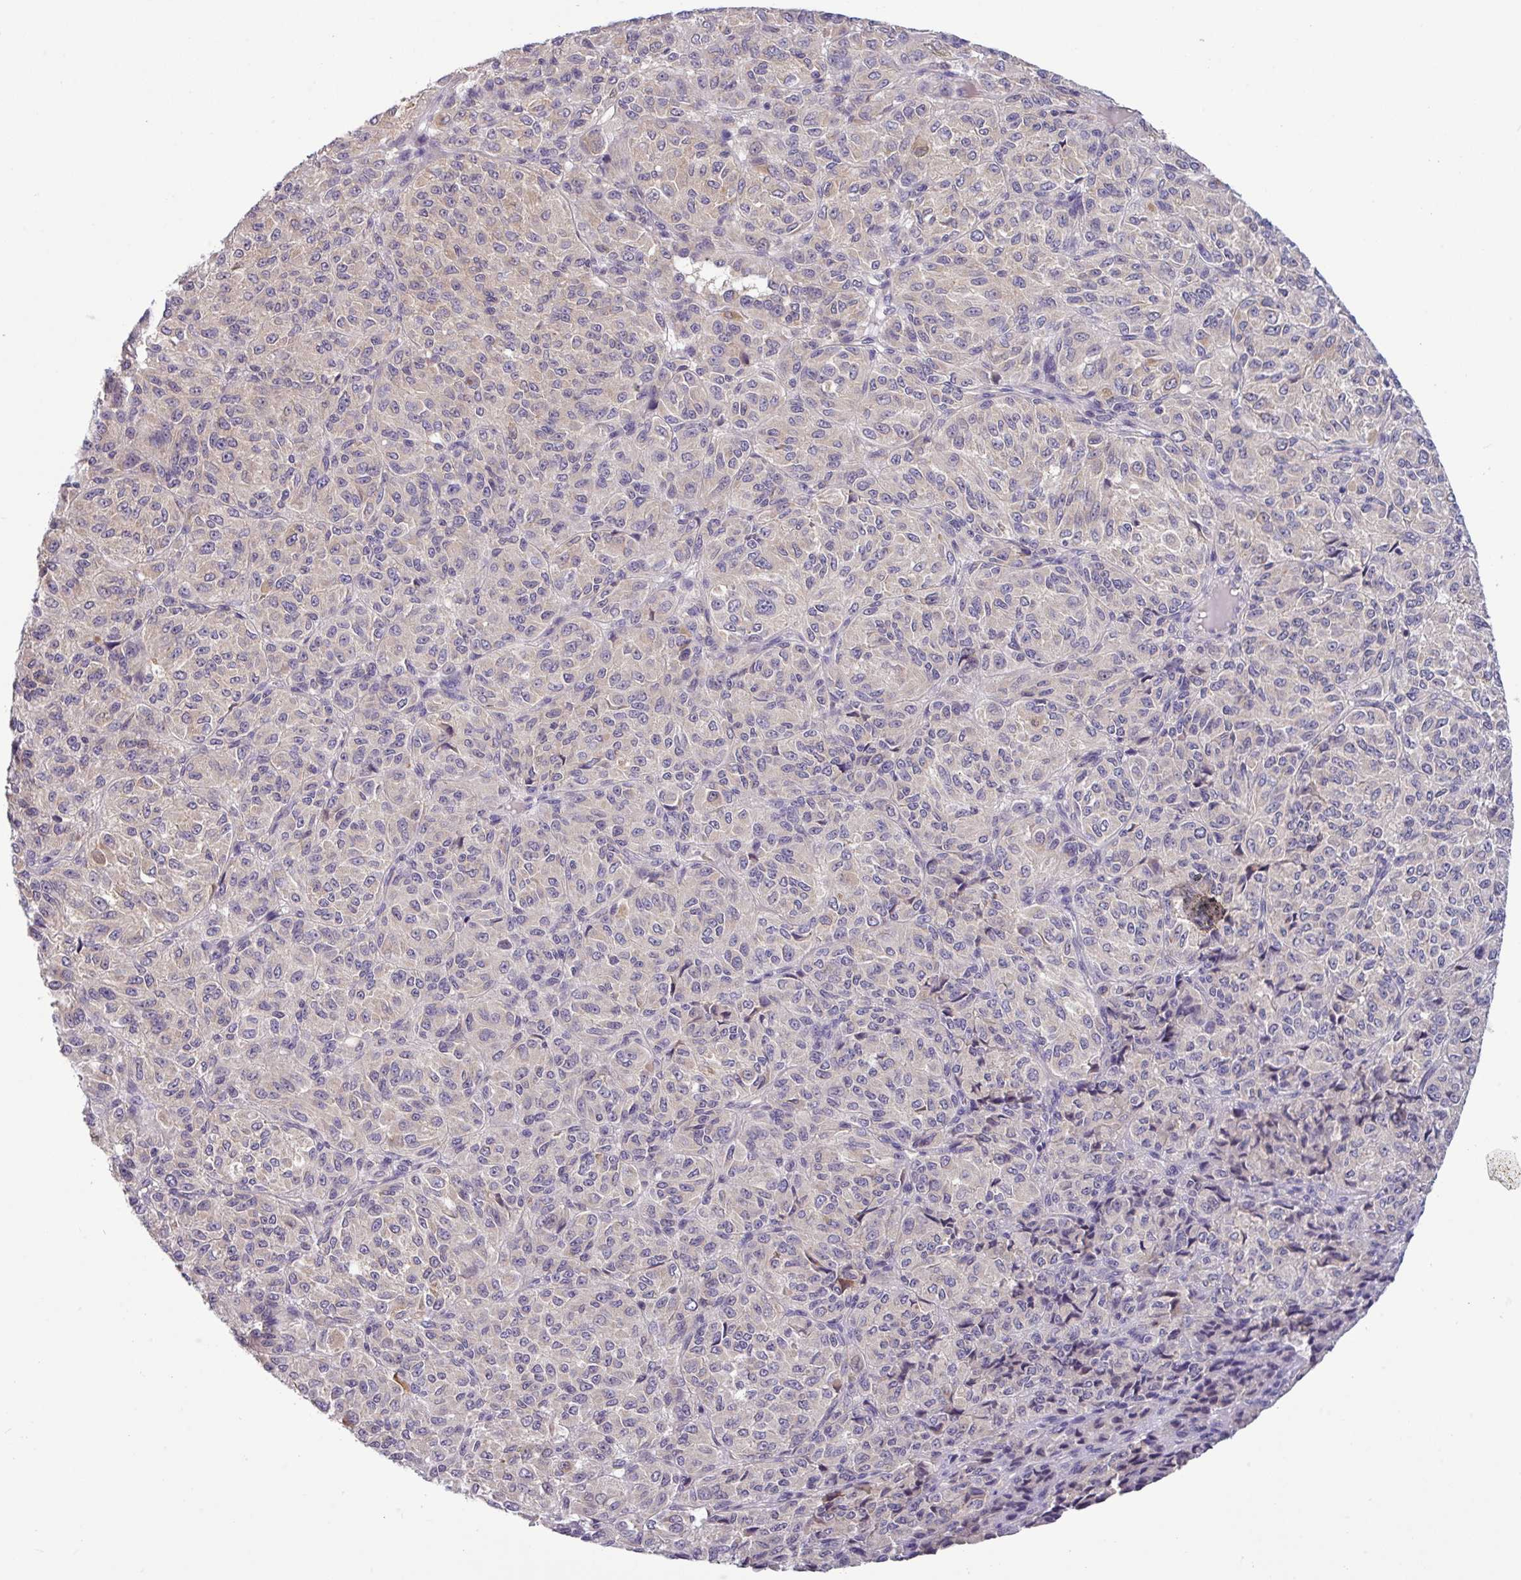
{"staining": {"intensity": "negative", "quantity": "none", "location": "none"}, "tissue": "melanoma", "cell_type": "Tumor cells", "image_type": "cancer", "snomed": [{"axis": "morphology", "description": "Malignant melanoma, Metastatic site"}, {"axis": "topography", "description": "Brain"}], "caption": "Immunohistochemical staining of human malignant melanoma (metastatic site) displays no significant positivity in tumor cells. (Brightfield microscopy of DAB immunohistochemistry at high magnification).", "gene": "TMEM62", "patient": {"sex": "female", "age": 56}}